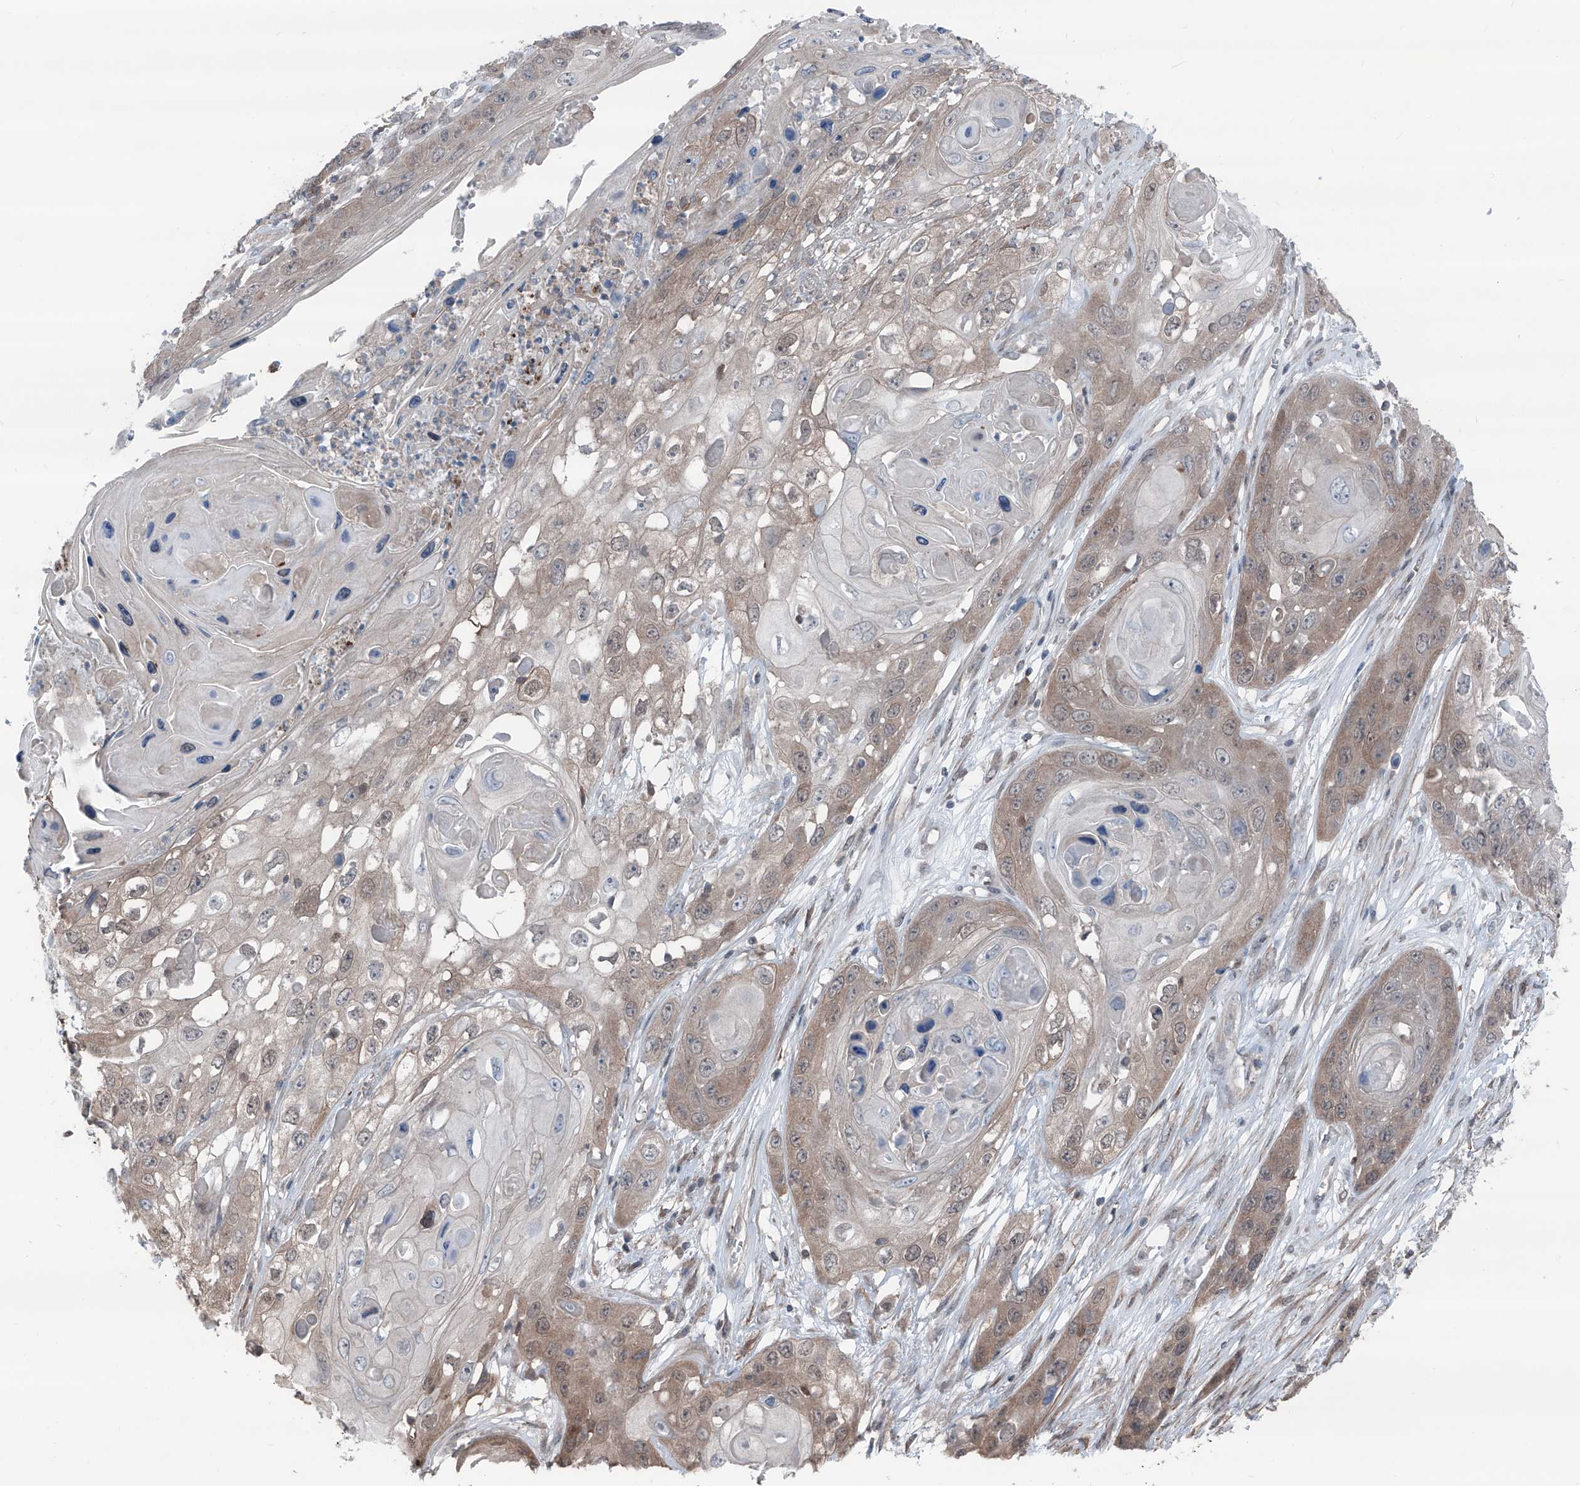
{"staining": {"intensity": "weak", "quantity": ">75%", "location": "cytoplasmic/membranous"}, "tissue": "skin cancer", "cell_type": "Tumor cells", "image_type": "cancer", "snomed": [{"axis": "morphology", "description": "Squamous cell carcinoma, NOS"}, {"axis": "topography", "description": "Skin"}], "caption": "About >75% of tumor cells in skin cancer exhibit weak cytoplasmic/membranous protein staining as visualized by brown immunohistochemical staining.", "gene": "HSPB11", "patient": {"sex": "male", "age": 55}}